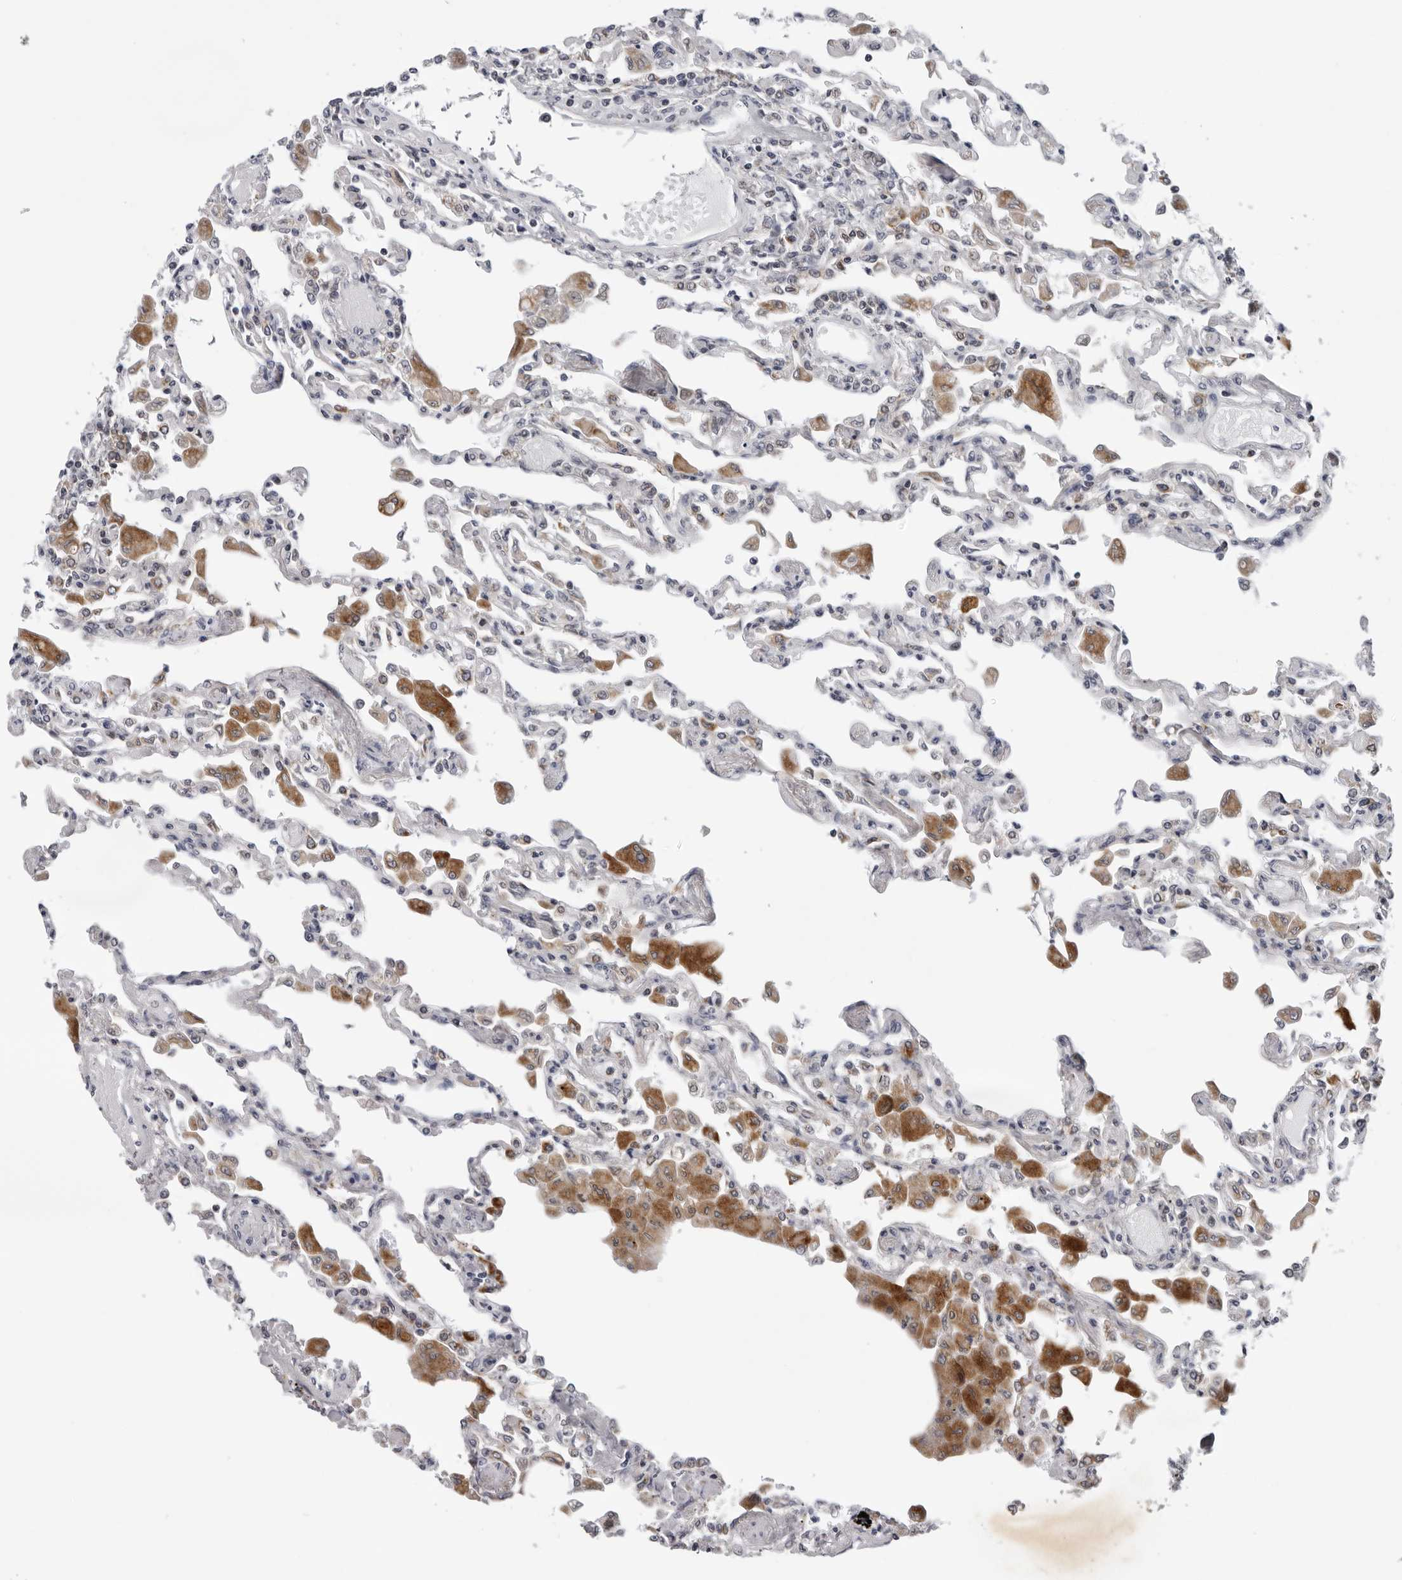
{"staining": {"intensity": "moderate", "quantity": "<25%", "location": "cytoplasmic/membranous"}, "tissue": "lung", "cell_type": "Alveolar cells", "image_type": "normal", "snomed": [{"axis": "morphology", "description": "Normal tissue, NOS"}, {"axis": "topography", "description": "Bronchus"}, {"axis": "topography", "description": "Lung"}], "caption": "This micrograph shows immunohistochemistry staining of benign human lung, with low moderate cytoplasmic/membranous expression in approximately <25% of alveolar cells.", "gene": "CPT2", "patient": {"sex": "female", "age": 49}}